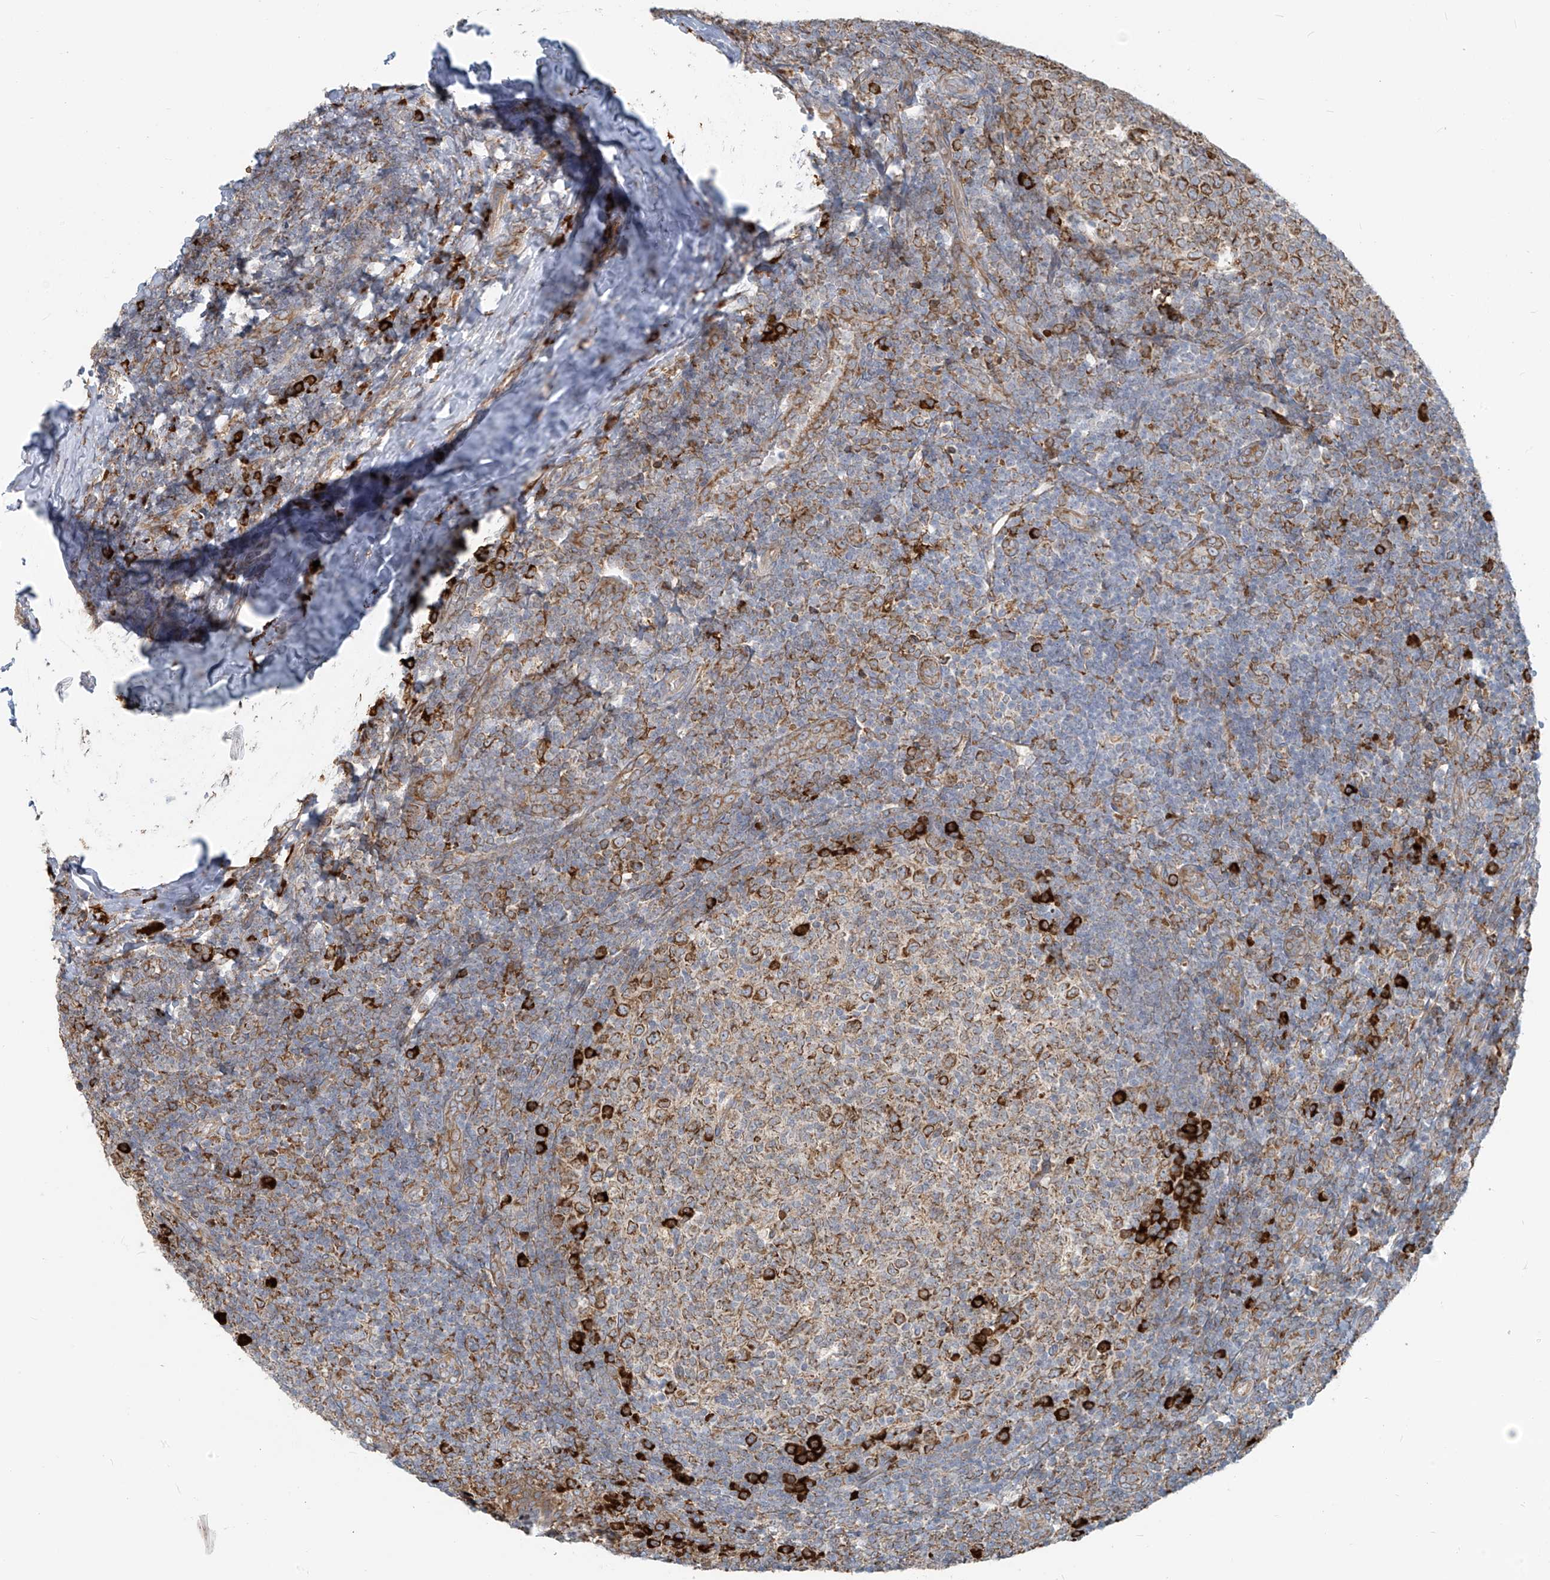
{"staining": {"intensity": "moderate", "quantity": ">75%", "location": "cytoplasmic/membranous"}, "tissue": "tonsil", "cell_type": "Germinal center cells", "image_type": "normal", "snomed": [{"axis": "morphology", "description": "Normal tissue, NOS"}, {"axis": "topography", "description": "Tonsil"}], "caption": "This micrograph reveals IHC staining of benign tonsil, with medium moderate cytoplasmic/membranous staining in about >75% of germinal center cells.", "gene": "KATNIP", "patient": {"sex": "female", "age": 19}}